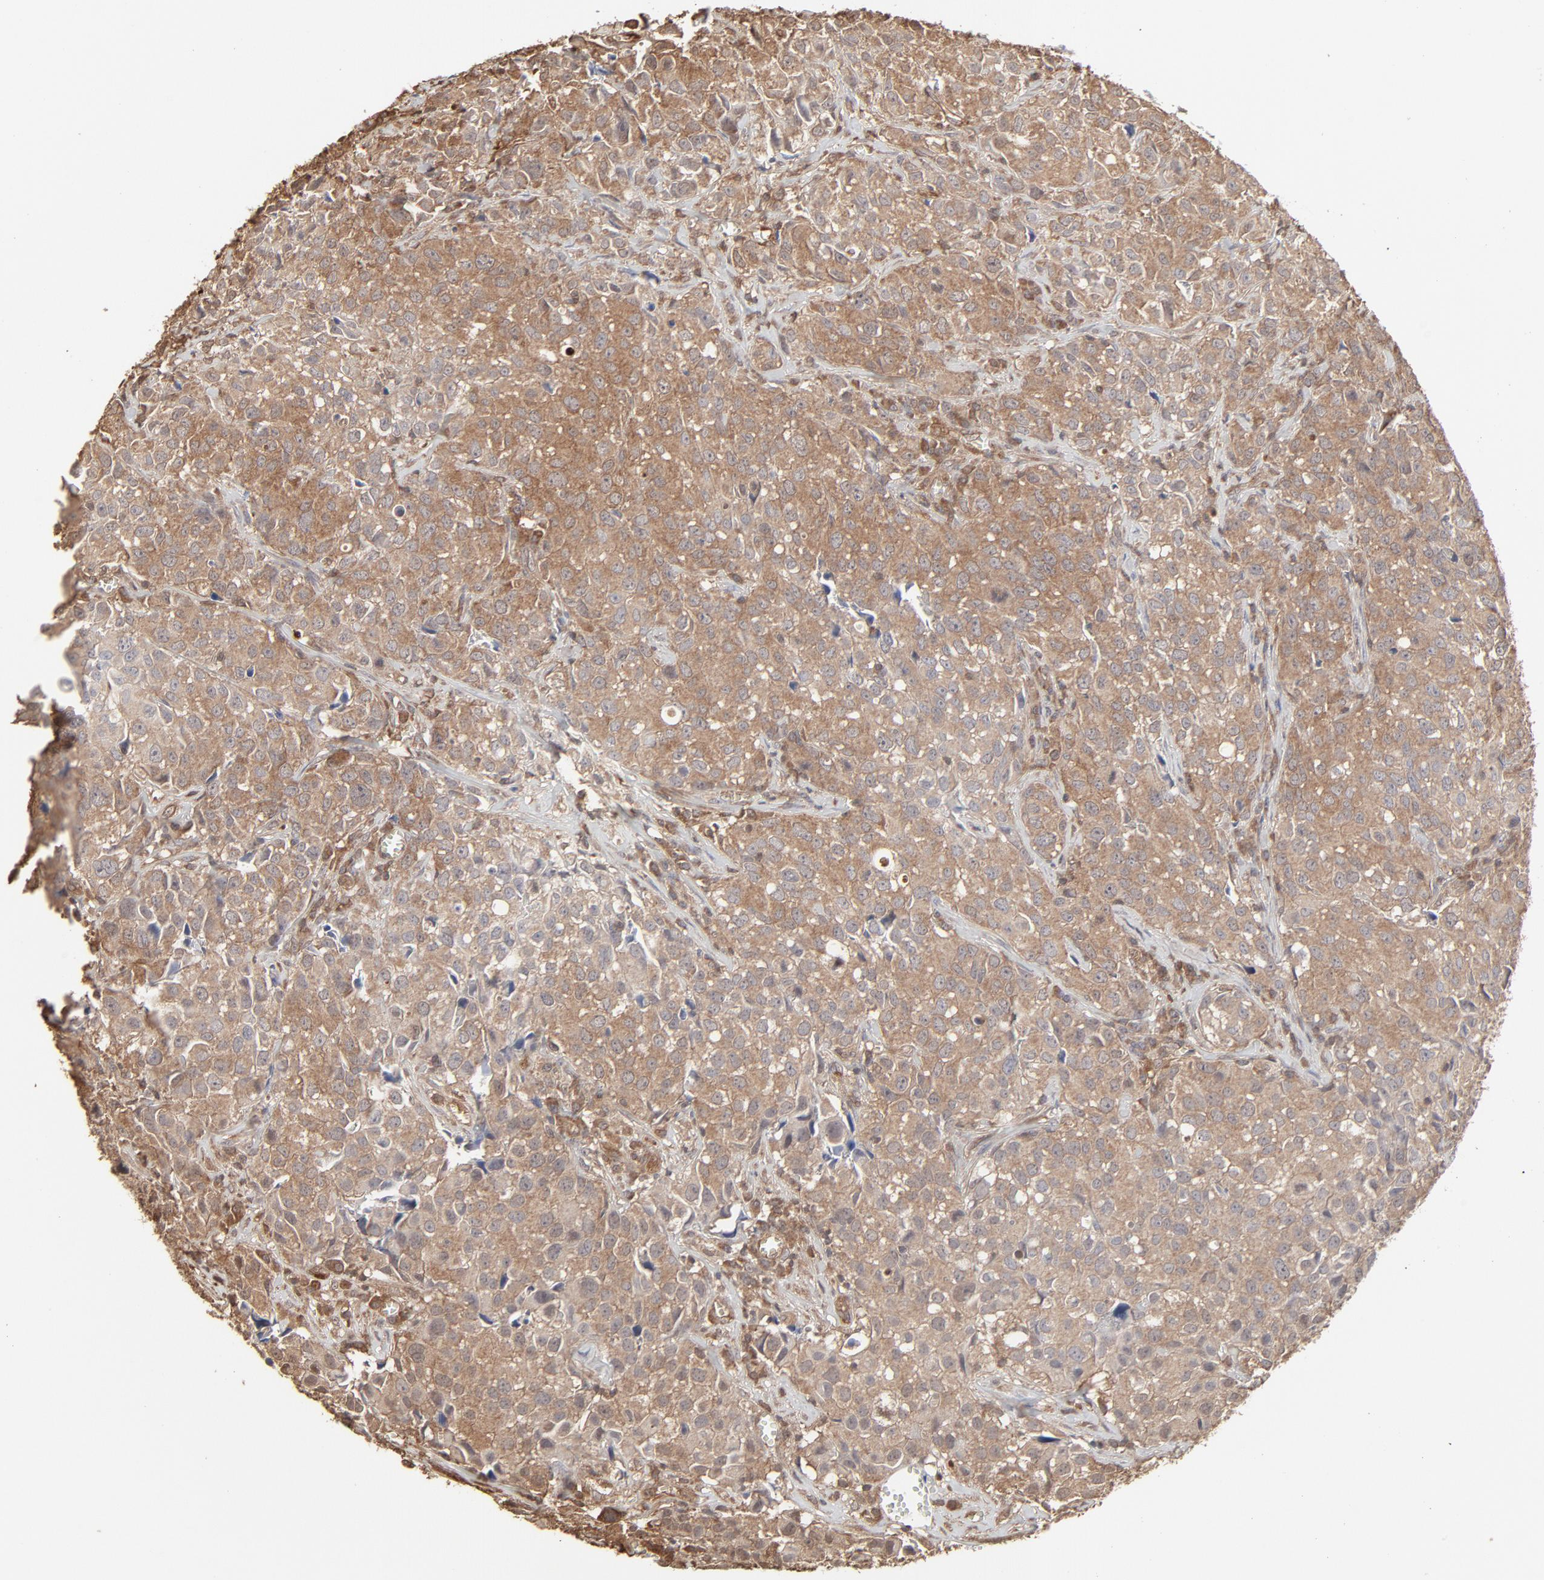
{"staining": {"intensity": "moderate", "quantity": ">75%", "location": "cytoplasmic/membranous"}, "tissue": "urothelial cancer", "cell_type": "Tumor cells", "image_type": "cancer", "snomed": [{"axis": "morphology", "description": "Urothelial carcinoma, High grade"}, {"axis": "topography", "description": "Urinary bladder"}], "caption": "Immunohistochemical staining of human urothelial carcinoma (high-grade) demonstrates medium levels of moderate cytoplasmic/membranous protein staining in approximately >75% of tumor cells.", "gene": "PPP2CA", "patient": {"sex": "female", "age": 75}}